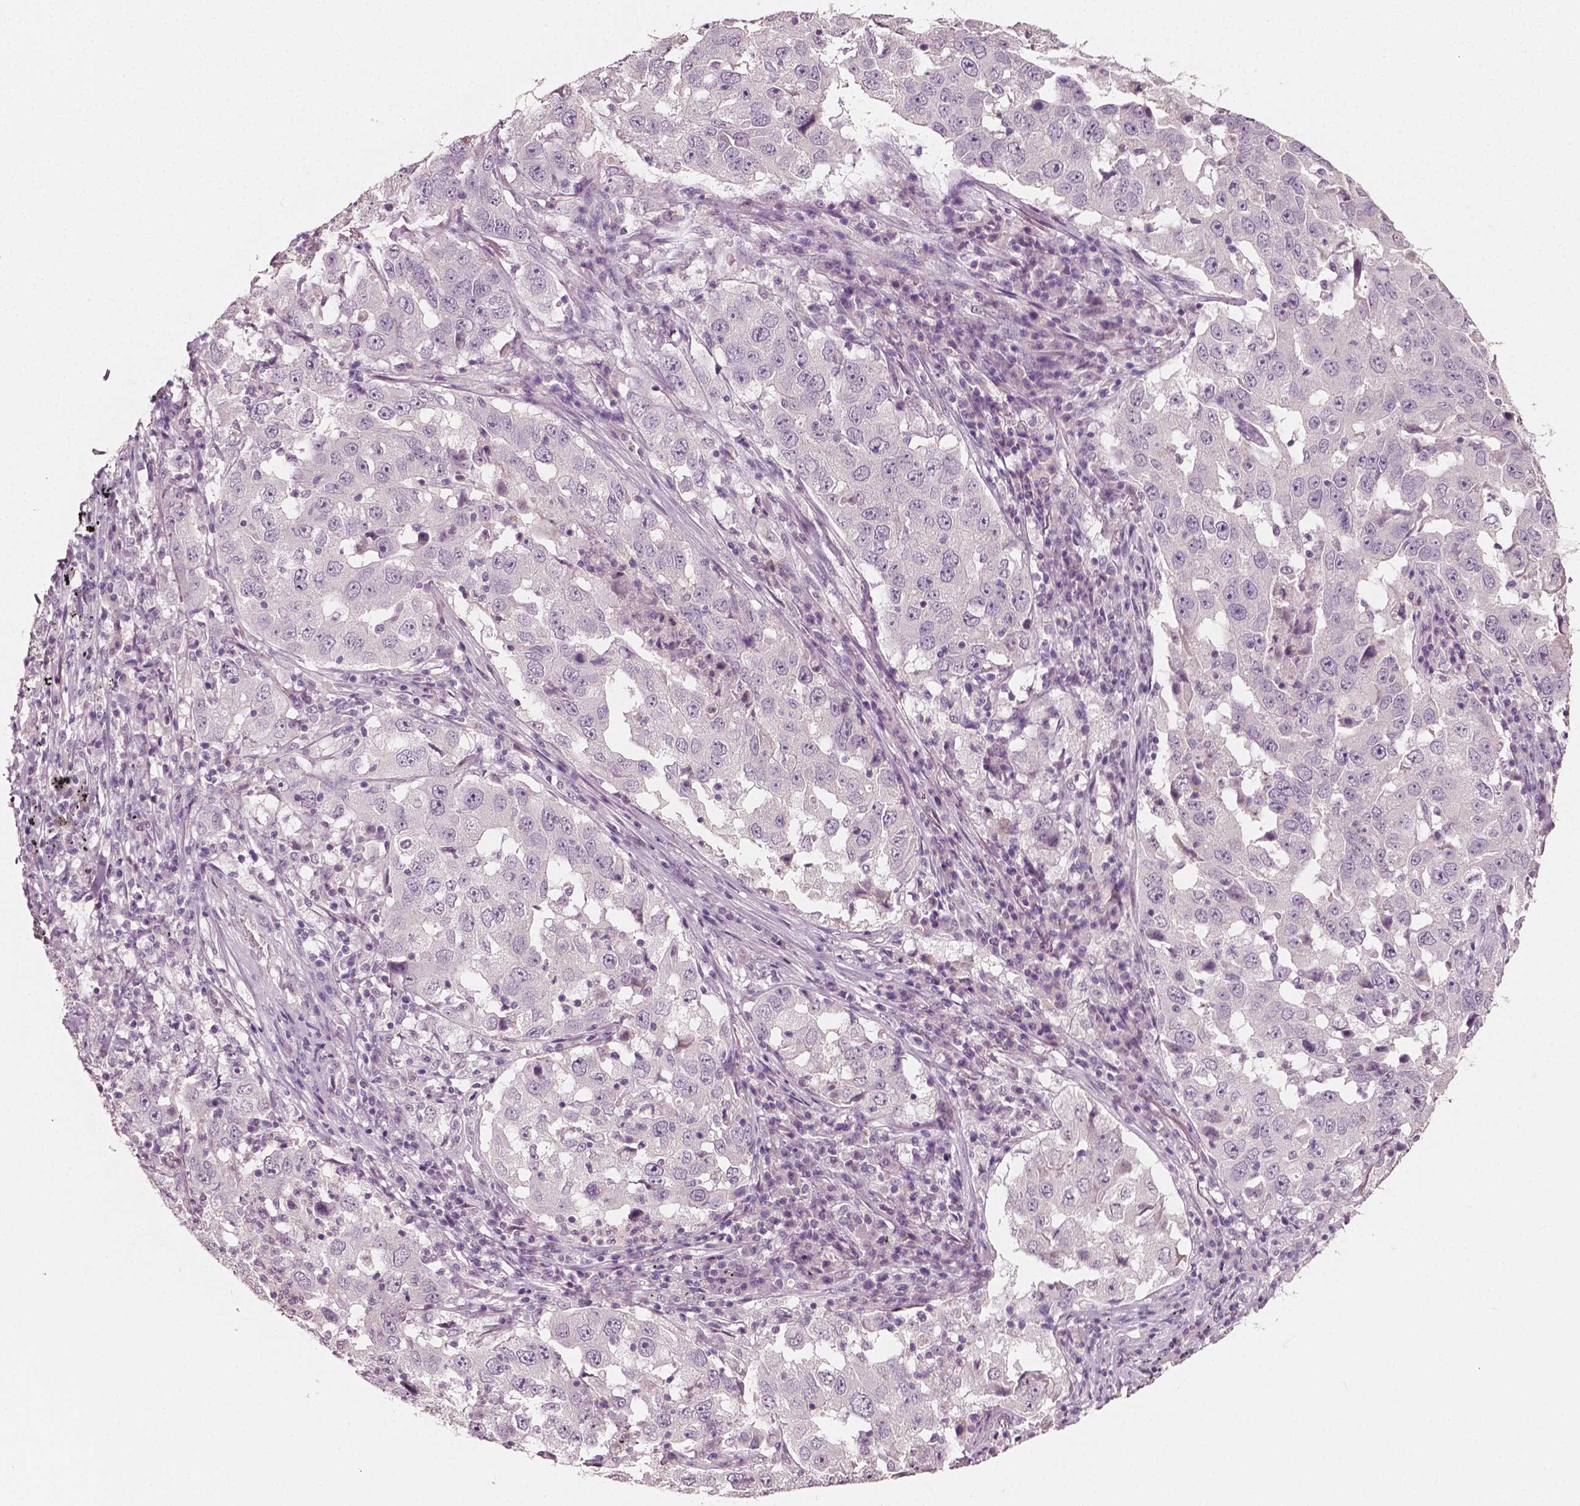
{"staining": {"intensity": "negative", "quantity": "none", "location": "none"}, "tissue": "lung cancer", "cell_type": "Tumor cells", "image_type": "cancer", "snomed": [{"axis": "morphology", "description": "Adenocarcinoma, NOS"}, {"axis": "topography", "description": "Lung"}], "caption": "This is an IHC image of human lung adenocarcinoma. There is no staining in tumor cells.", "gene": "PLA2R1", "patient": {"sex": "male", "age": 73}}